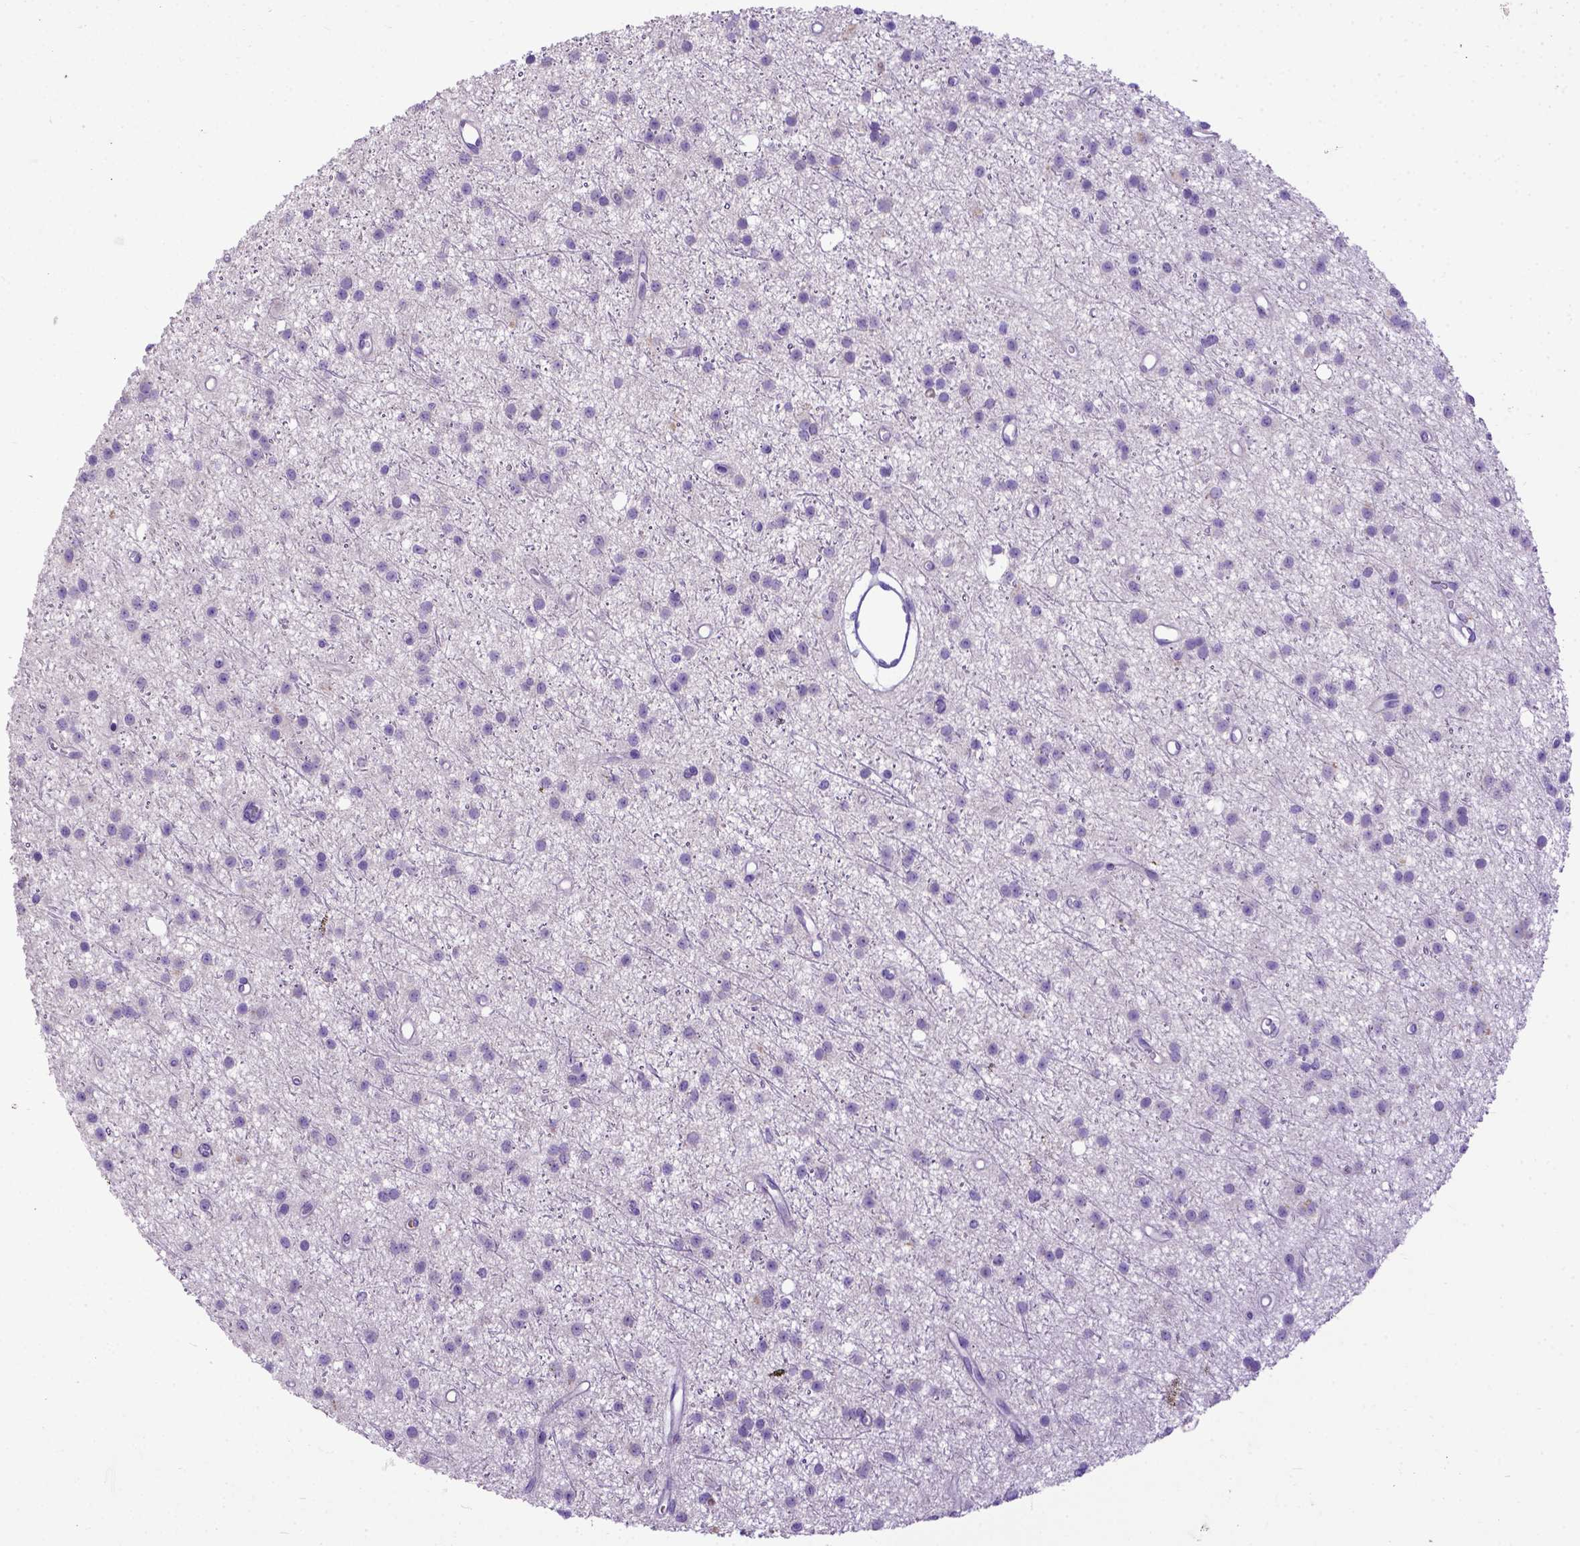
{"staining": {"intensity": "negative", "quantity": "none", "location": "none"}, "tissue": "glioma", "cell_type": "Tumor cells", "image_type": "cancer", "snomed": [{"axis": "morphology", "description": "Glioma, malignant, Low grade"}, {"axis": "topography", "description": "Brain"}], "caption": "Immunohistochemistry (IHC) of low-grade glioma (malignant) shows no positivity in tumor cells.", "gene": "CFAP300", "patient": {"sex": "male", "age": 27}}